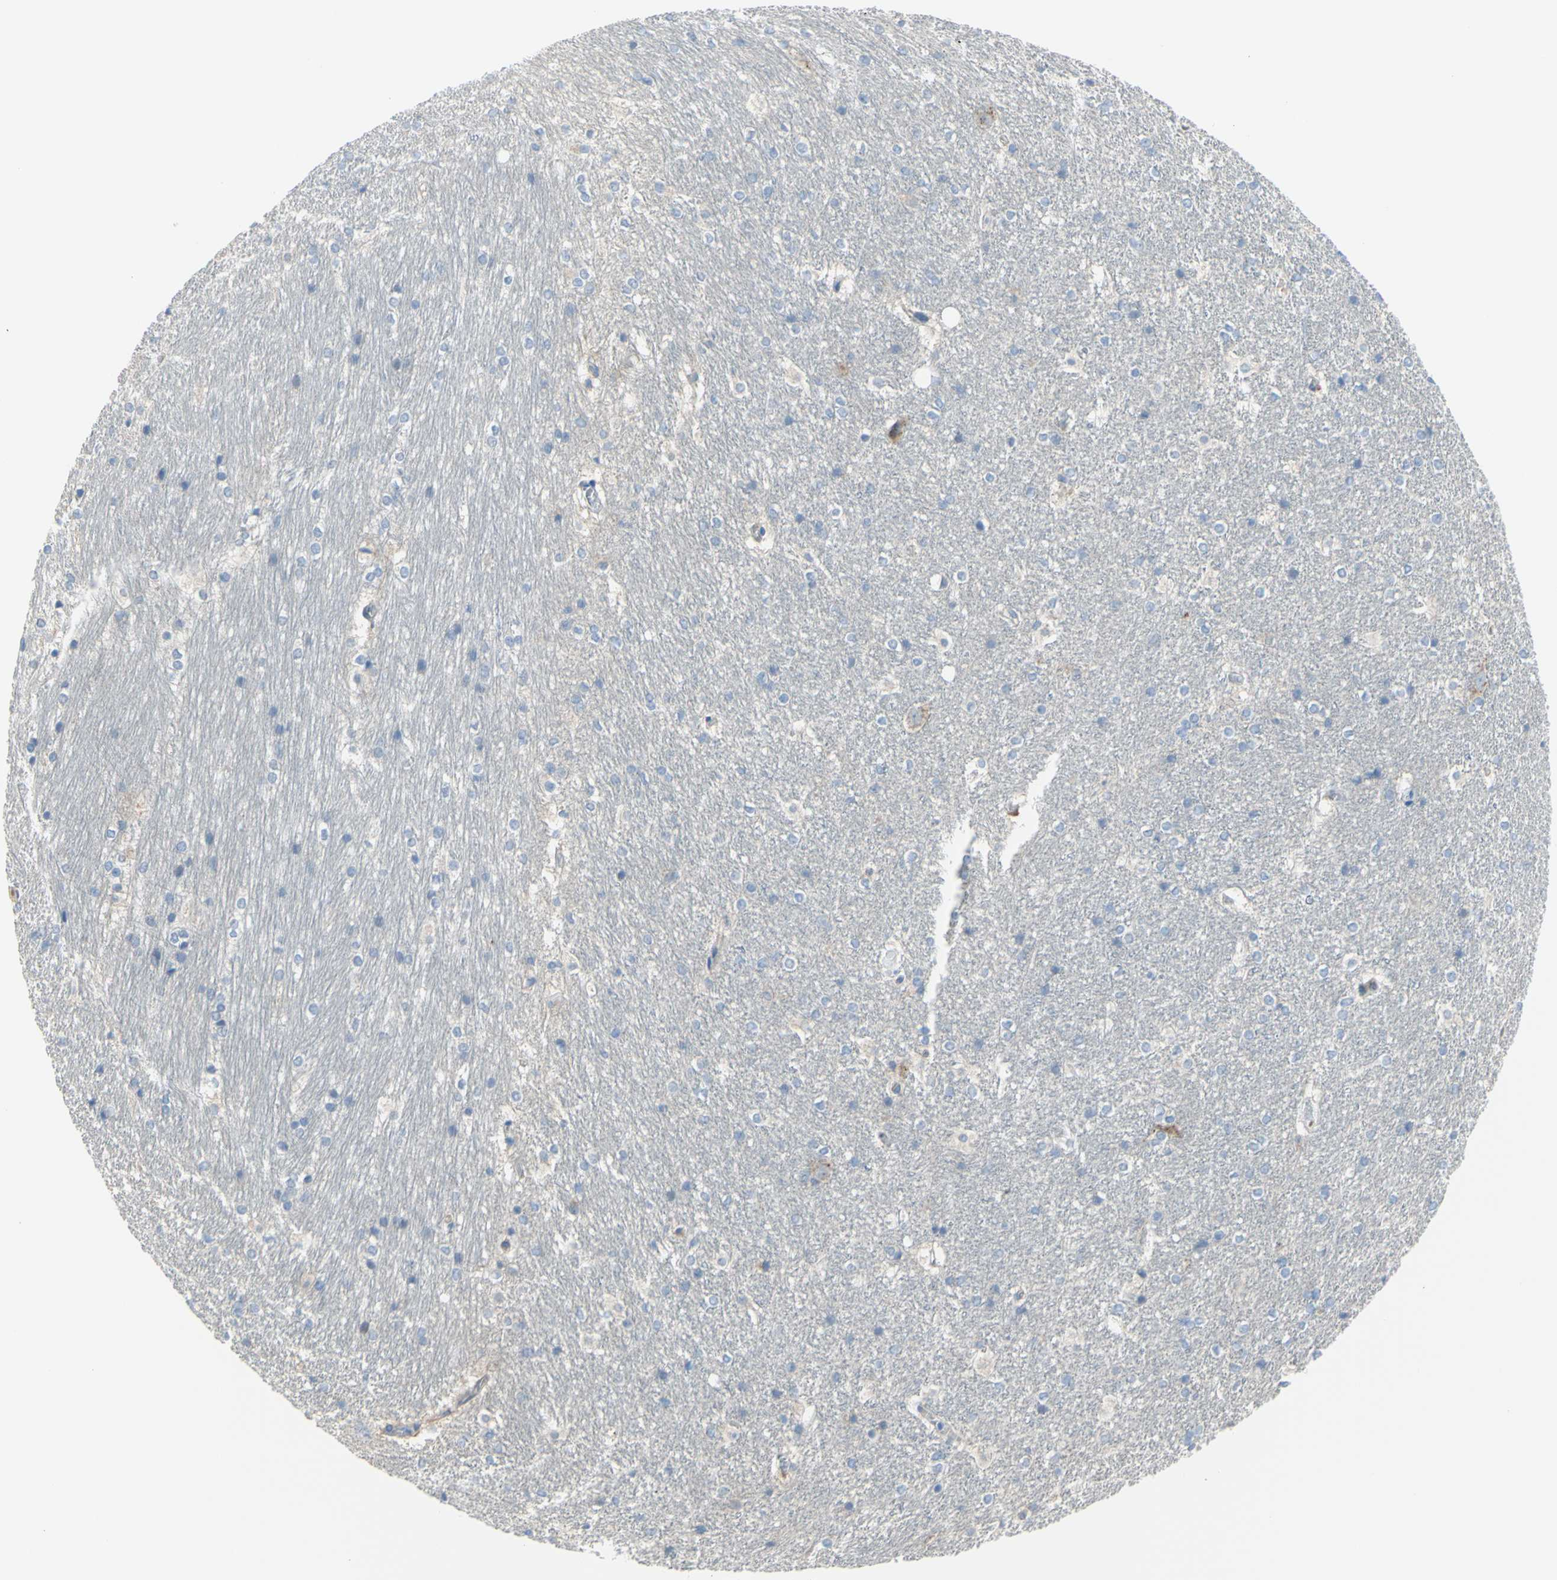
{"staining": {"intensity": "negative", "quantity": "none", "location": "none"}, "tissue": "hippocampus", "cell_type": "Glial cells", "image_type": "normal", "snomed": [{"axis": "morphology", "description": "Normal tissue, NOS"}, {"axis": "topography", "description": "Hippocampus"}], "caption": "Hippocampus stained for a protein using immunohistochemistry (IHC) displays no expression glial cells.", "gene": "TMEM59L", "patient": {"sex": "female", "age": 19}}